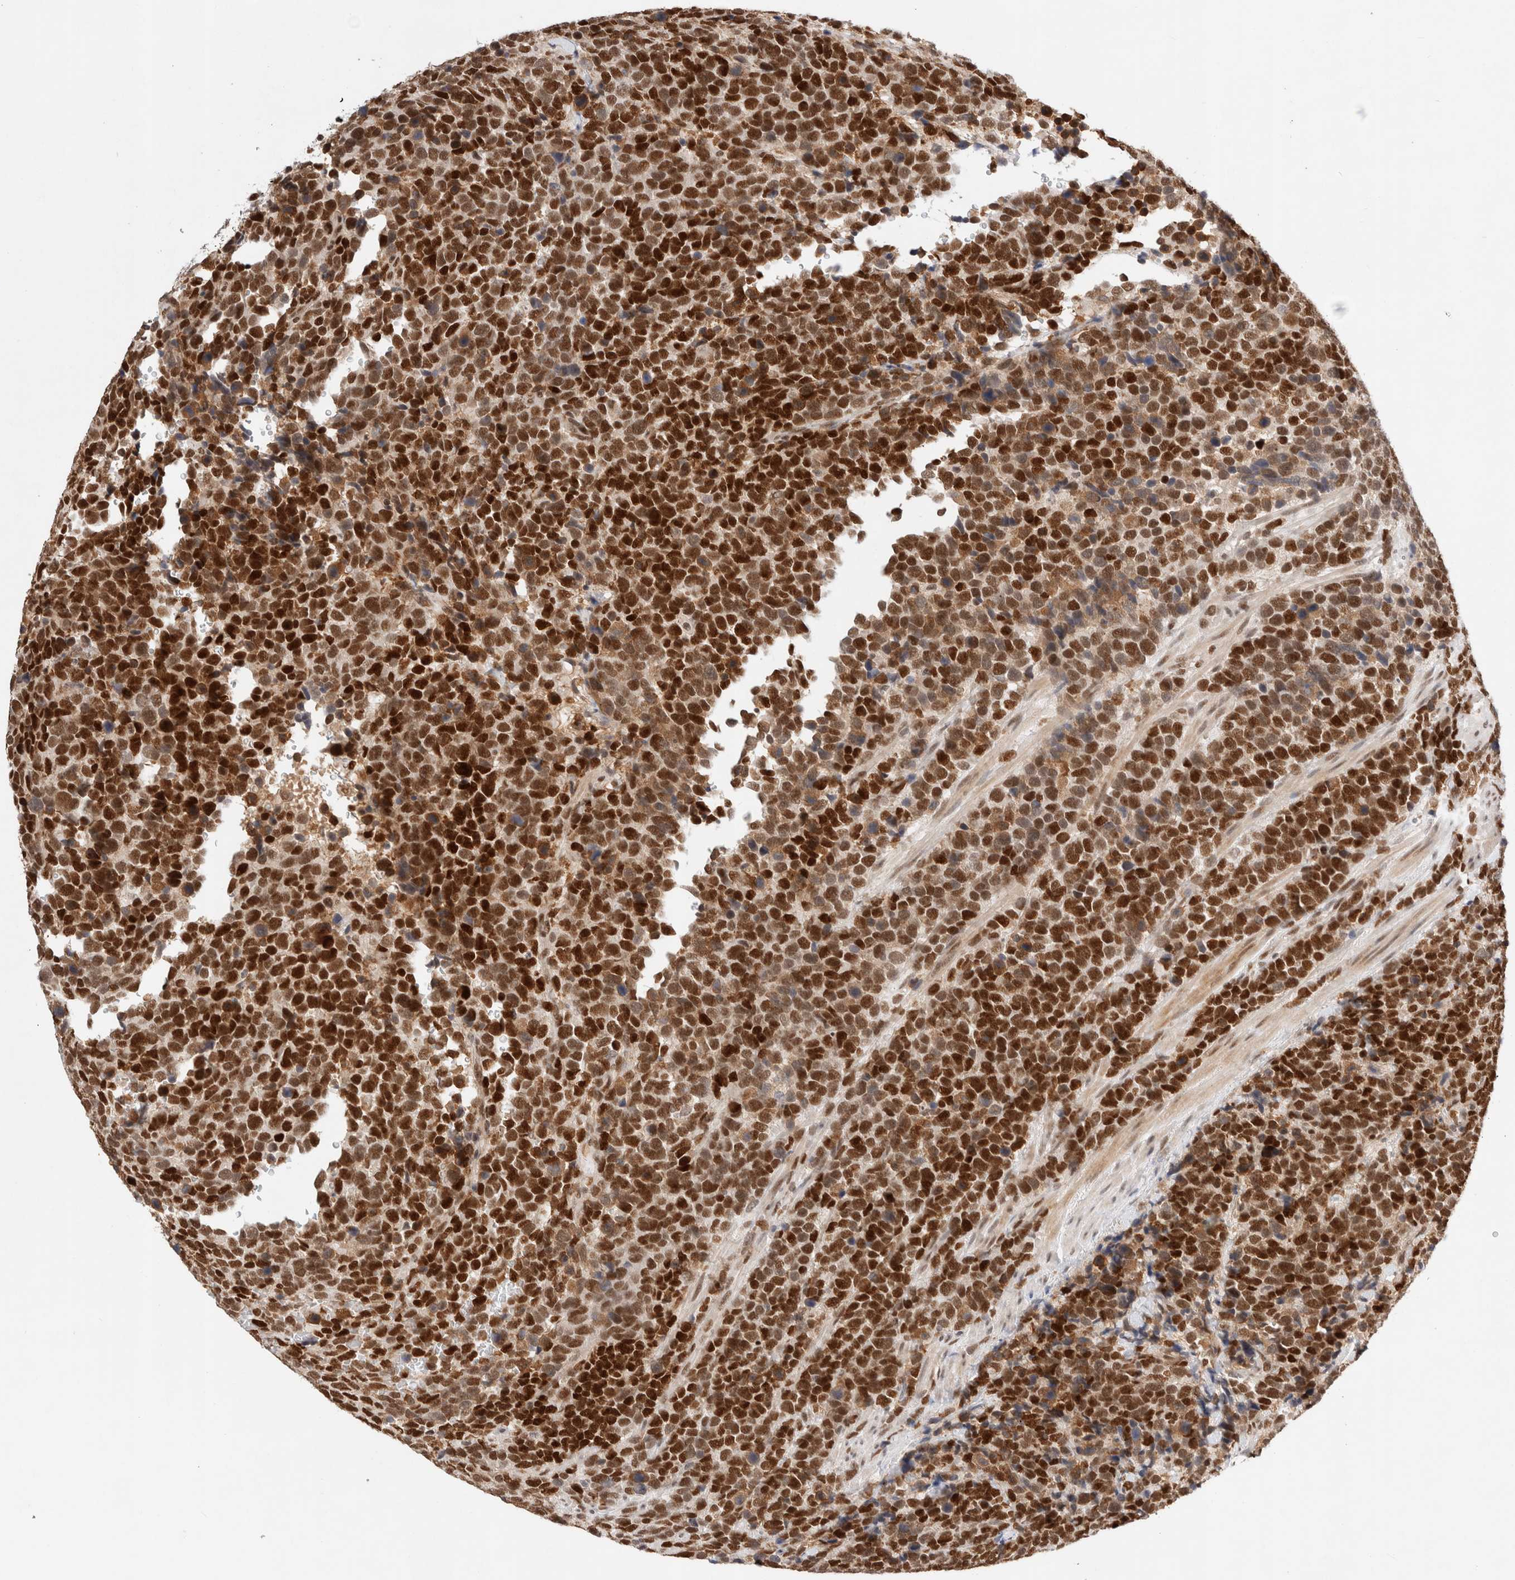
{"staining": {"intensity": "strong", "quantity": ">75%", "location": "nuclear"}, "tissue": "urothelial cancer", "cell_type": "Tumor cells", "image_type": "cancer", "snomed": [{"axis": "morphology", "description": "Urothelial carcinoma, High grade"}, {"axis": "topography", "description": "Urinary bladder"}], "caption": "High-power microscopy captured an immunohistochemistry (IHC) photomicrograph of urothelial cancer, revealing strong nuclear staining in approximately >75% of tumor cells. The protein is stained brown, and the nuclei are stained in blue (DAB (3,3'-diaminobenzidine) IHC with brightfield microscopy, high magnification).", "gene": "GTF2I", "patient": {"sex": "female", "age": 82}}